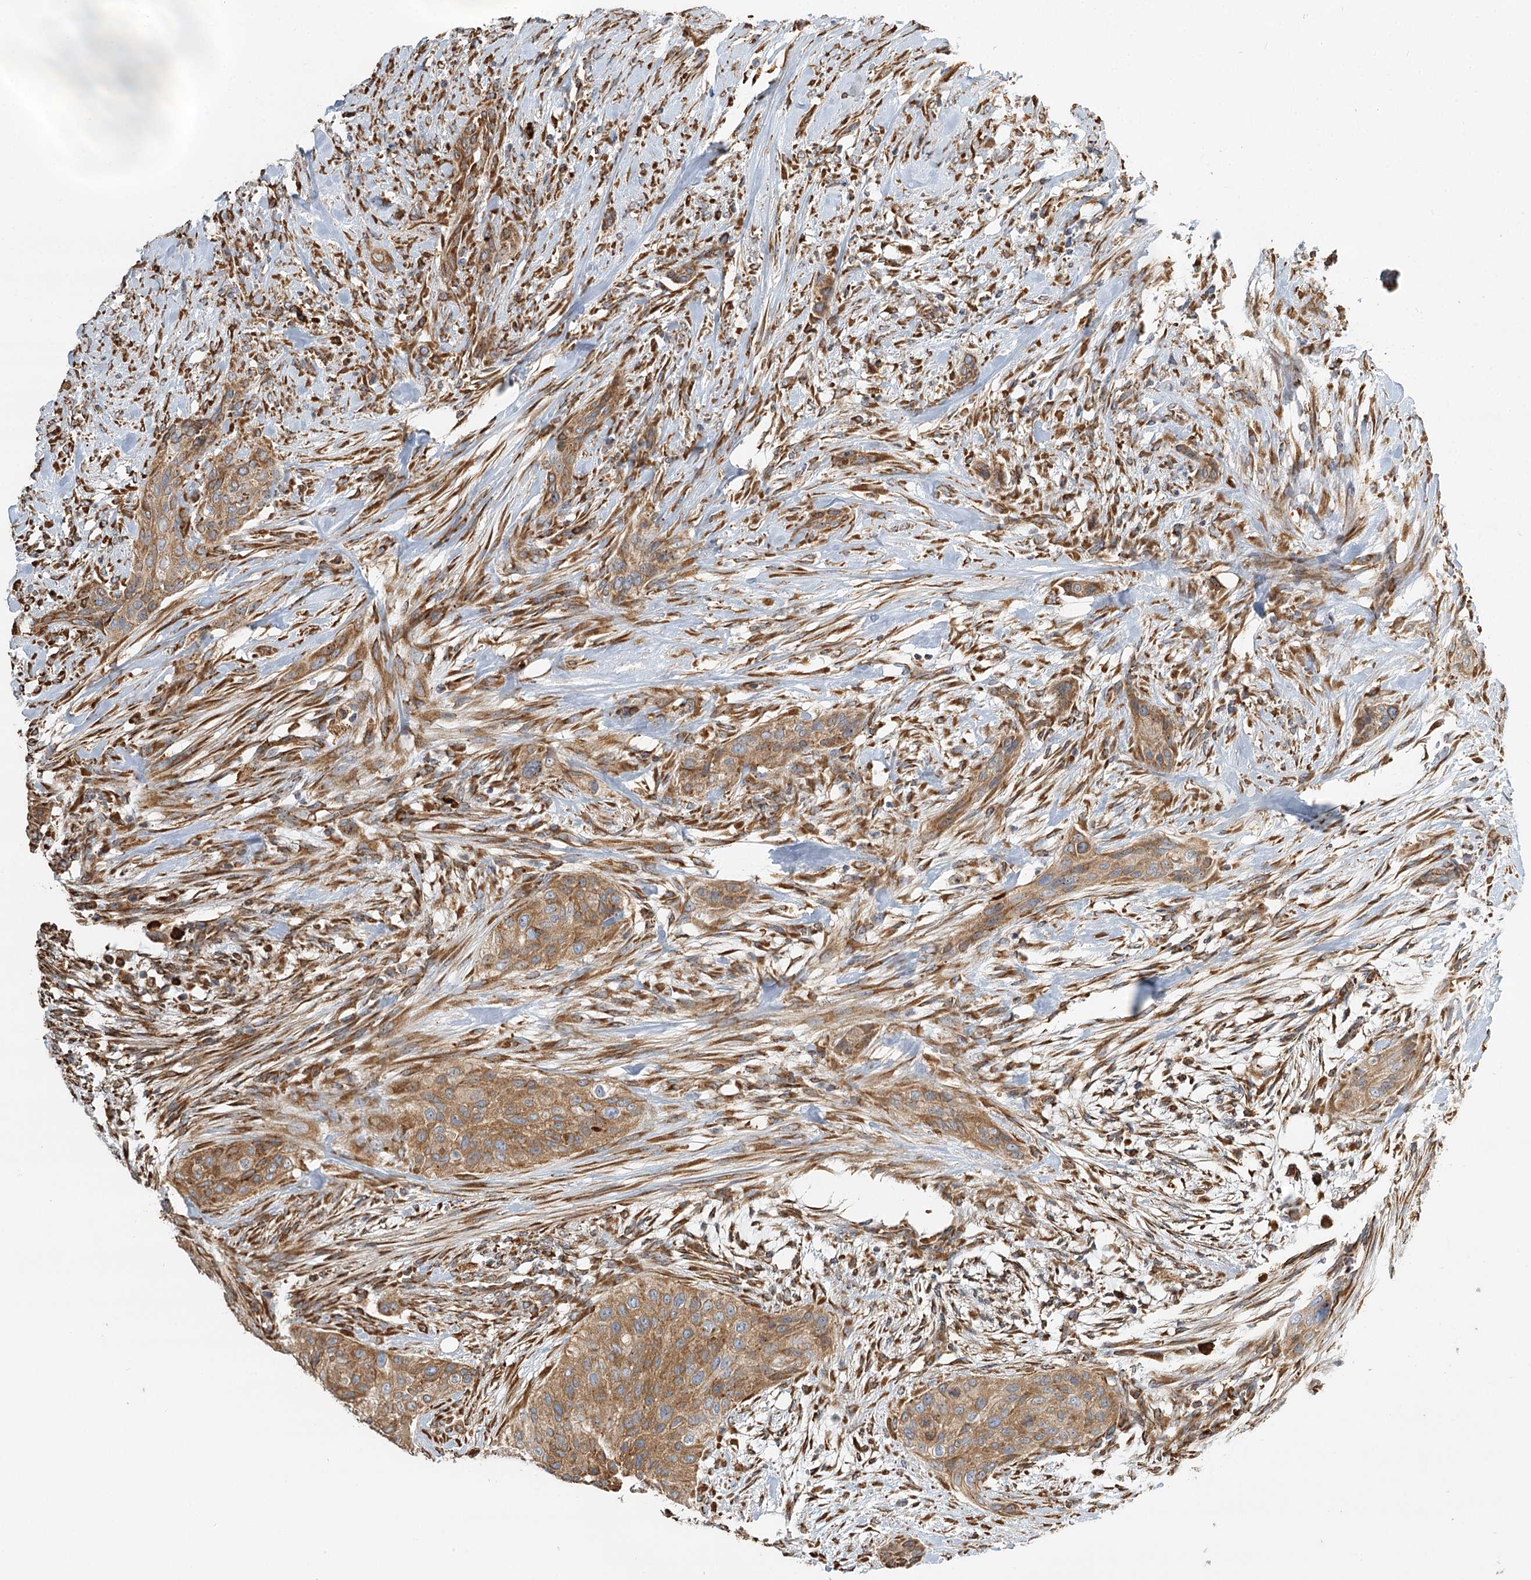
{"staining": {"intensity": "moderate", "quantity": ">75%", "location": "cytoplasmic/membranous"}, "tissue": "urothelial cancer", "cell_type": "Tumor cells", "image_type": "cancer", "snomed": [{"axis": "morphology", "description": "Urothelial carcinoma, High grade"}, {"axis": "topography", "description": "Urinary bladder"}], "caption": "This is a histology image of IHC staining of urothelial carcinoma (high-grade), which shows moderate positivity in the cytoplasmic/membranous of tumor cells.", "gene": "TAS1R1", "patient": {"sex": "male", "age": 35}}